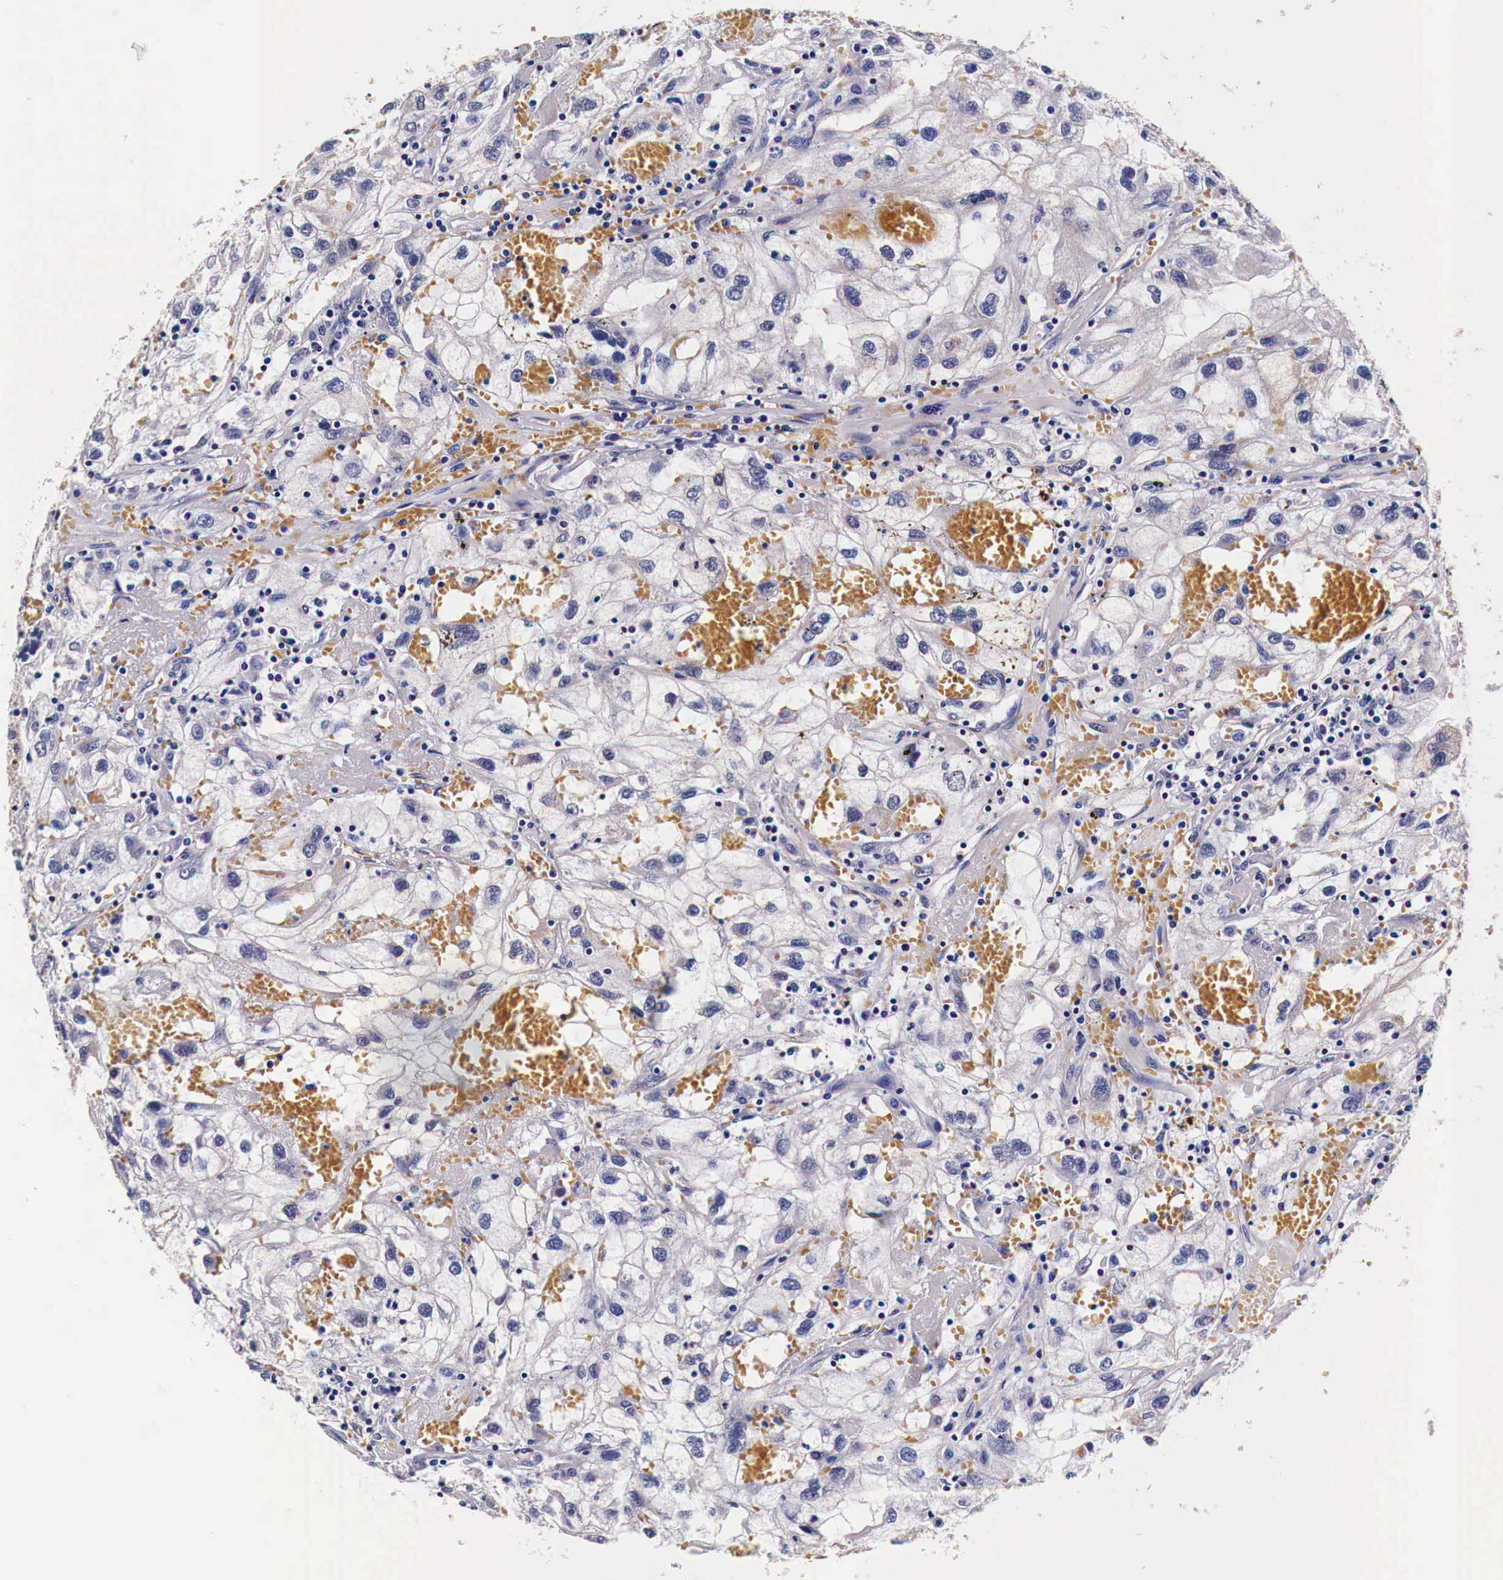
{"staining": {"intensity": "negative", "quantity": "none", "location": "none"}, "tissue": "renal cancer", "cell_type": "Tumor cells", "image_type": "cancer", "snomed": [{"axis": "morphology", "description": "Normal tissue, NOS"}, {"axis": "morphology", "description": "Adenocarcinoma, NOS"}, {"axis": "topography", "description": "Kidney"}], "caption": "Histopathology image shows no protein expression in tumor cells of renal cancer tissue.", "gene": "HSPB1", "patient": {"sex": "male", "age": 71}}